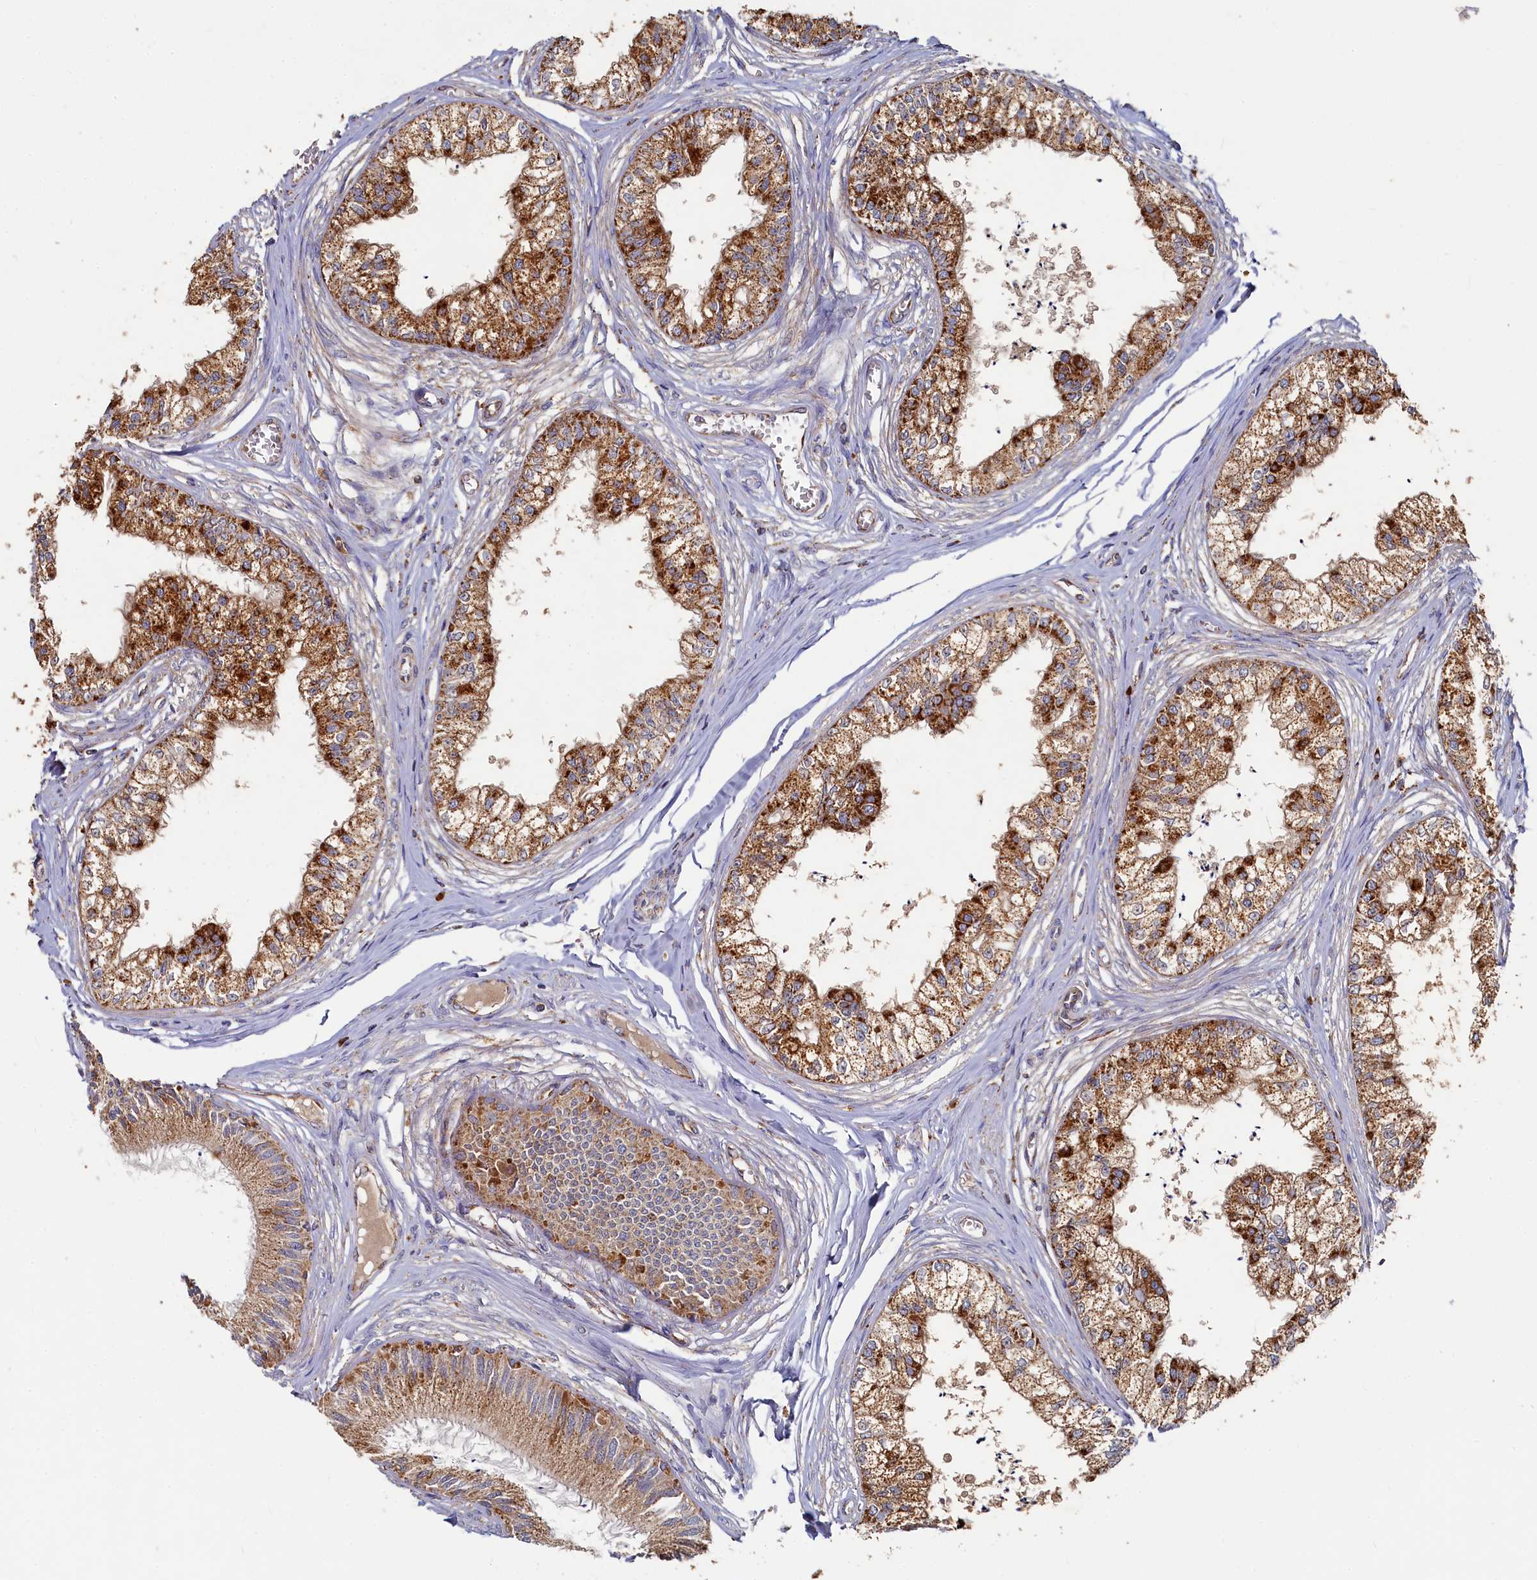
{"staining": {"intensity": "moderate", "quantity": ">75%", "location": "cytoplasmic/membranous"}, "tissue": "epididymis", "cell_type": "Glandular cells", "image_type": "normal", "snomed": [{"axis": "morphology", "description": "Normal tissue, NOS"}, {"axis": "topography", "description": "Epididymis"}], "caption": "Immunohistochemical staining of unremarkable epididymis shows >75% levels of moderate cytoplasmic/membranous protein expression in about >75% of glandular cells. (IHC, brightfield microscopy, high magnification).", "gene": "HAUS2", "patient": {"sex": "male", "age": 79}}